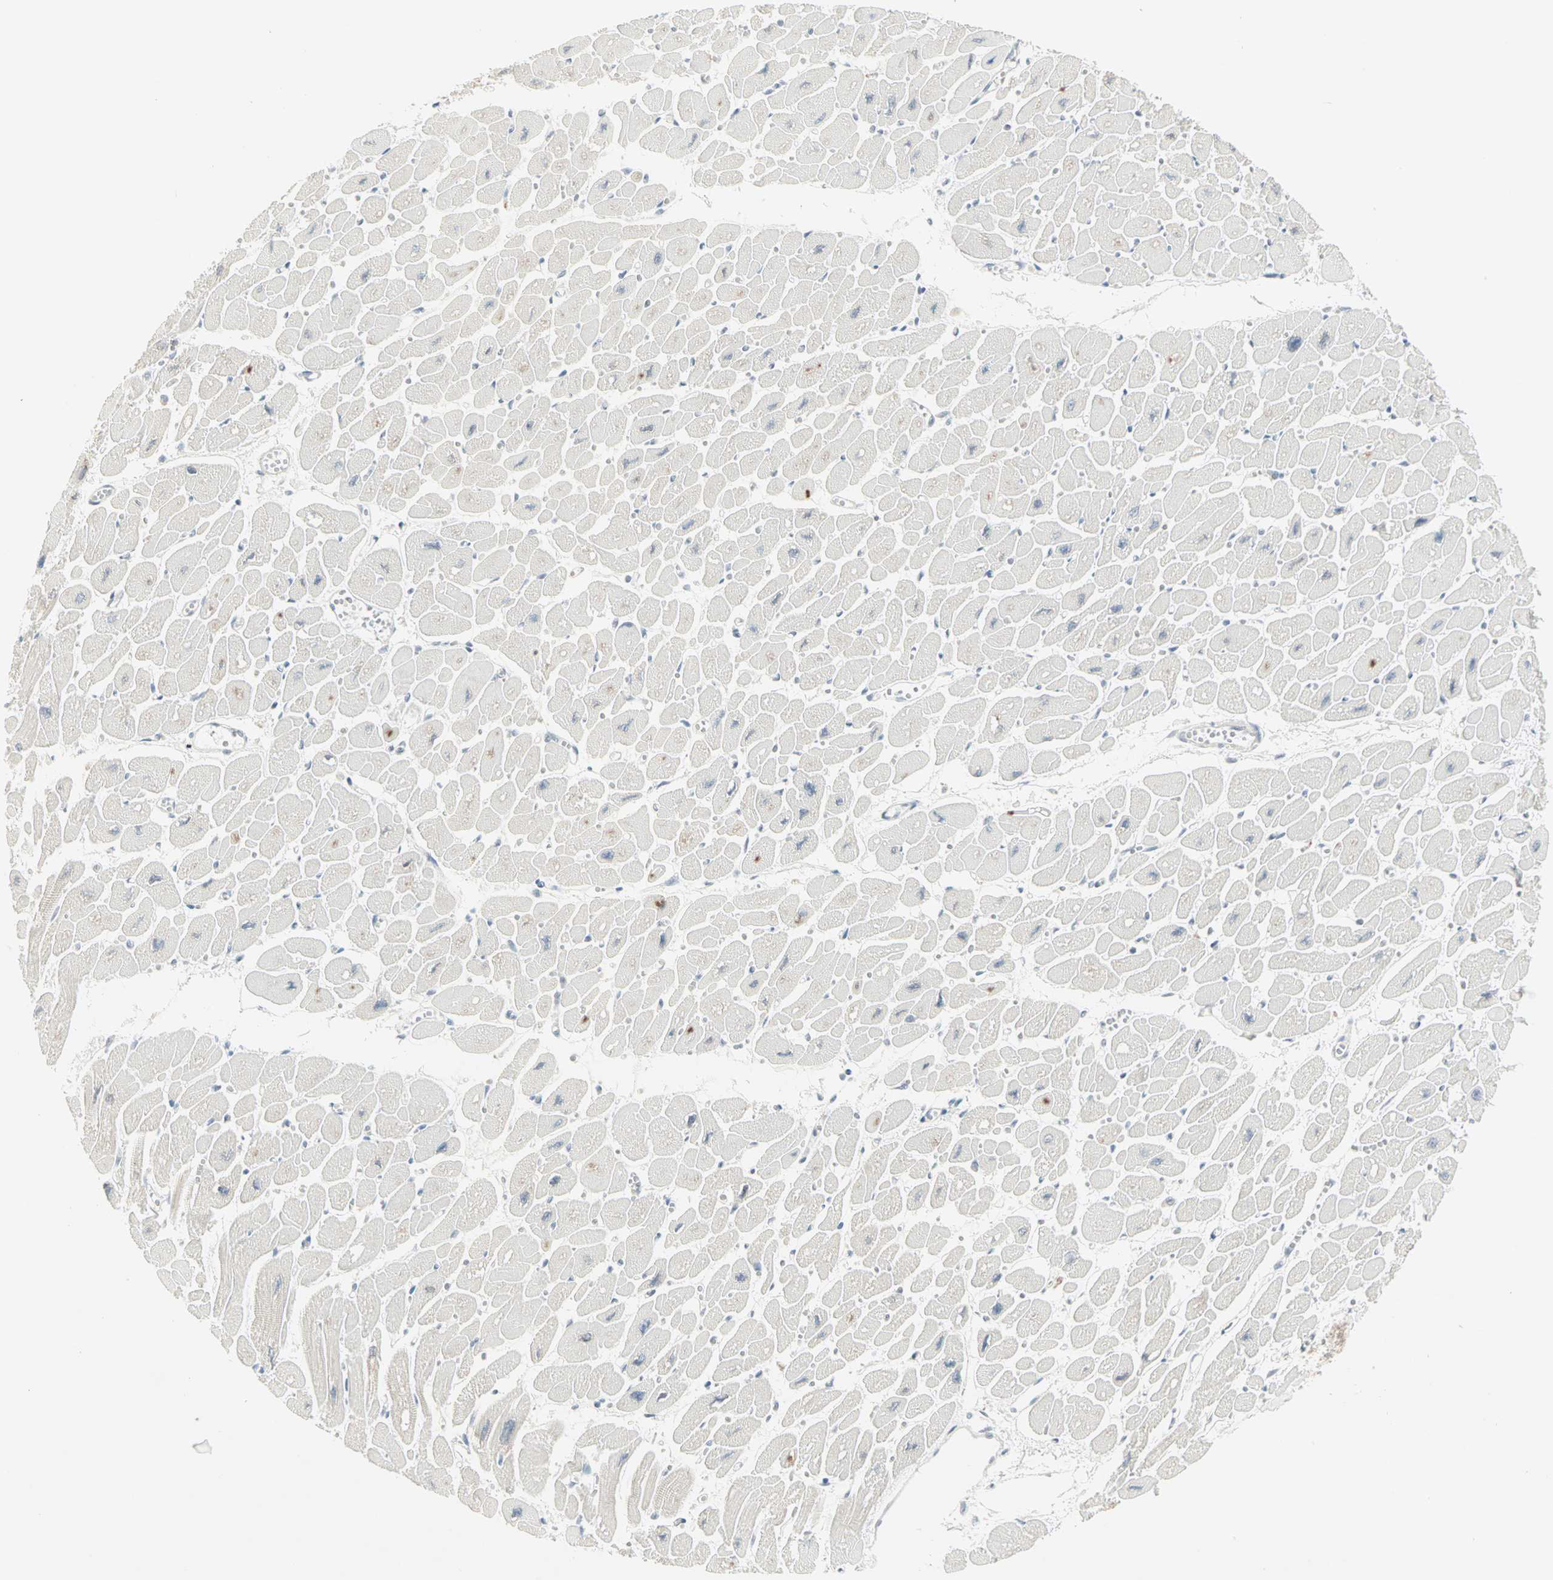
{"staining": {"intensity": "negative", "quantity": "none", "location": "none"}, "tissue": "heart muscle", "cell_type": "Cardiomyocytes", "image_type": "normal", "snomed": [{"axis": "morphology", "description": "Normal tissue, NOS"}, {"axis": "topography", "description": "Heart"}], "caption": "Cardiomyocytes are negative for protein expression in unremarkable human heart muscle.", "gene": "PTPA", "patient": {"sex": "female", "age": 54}}